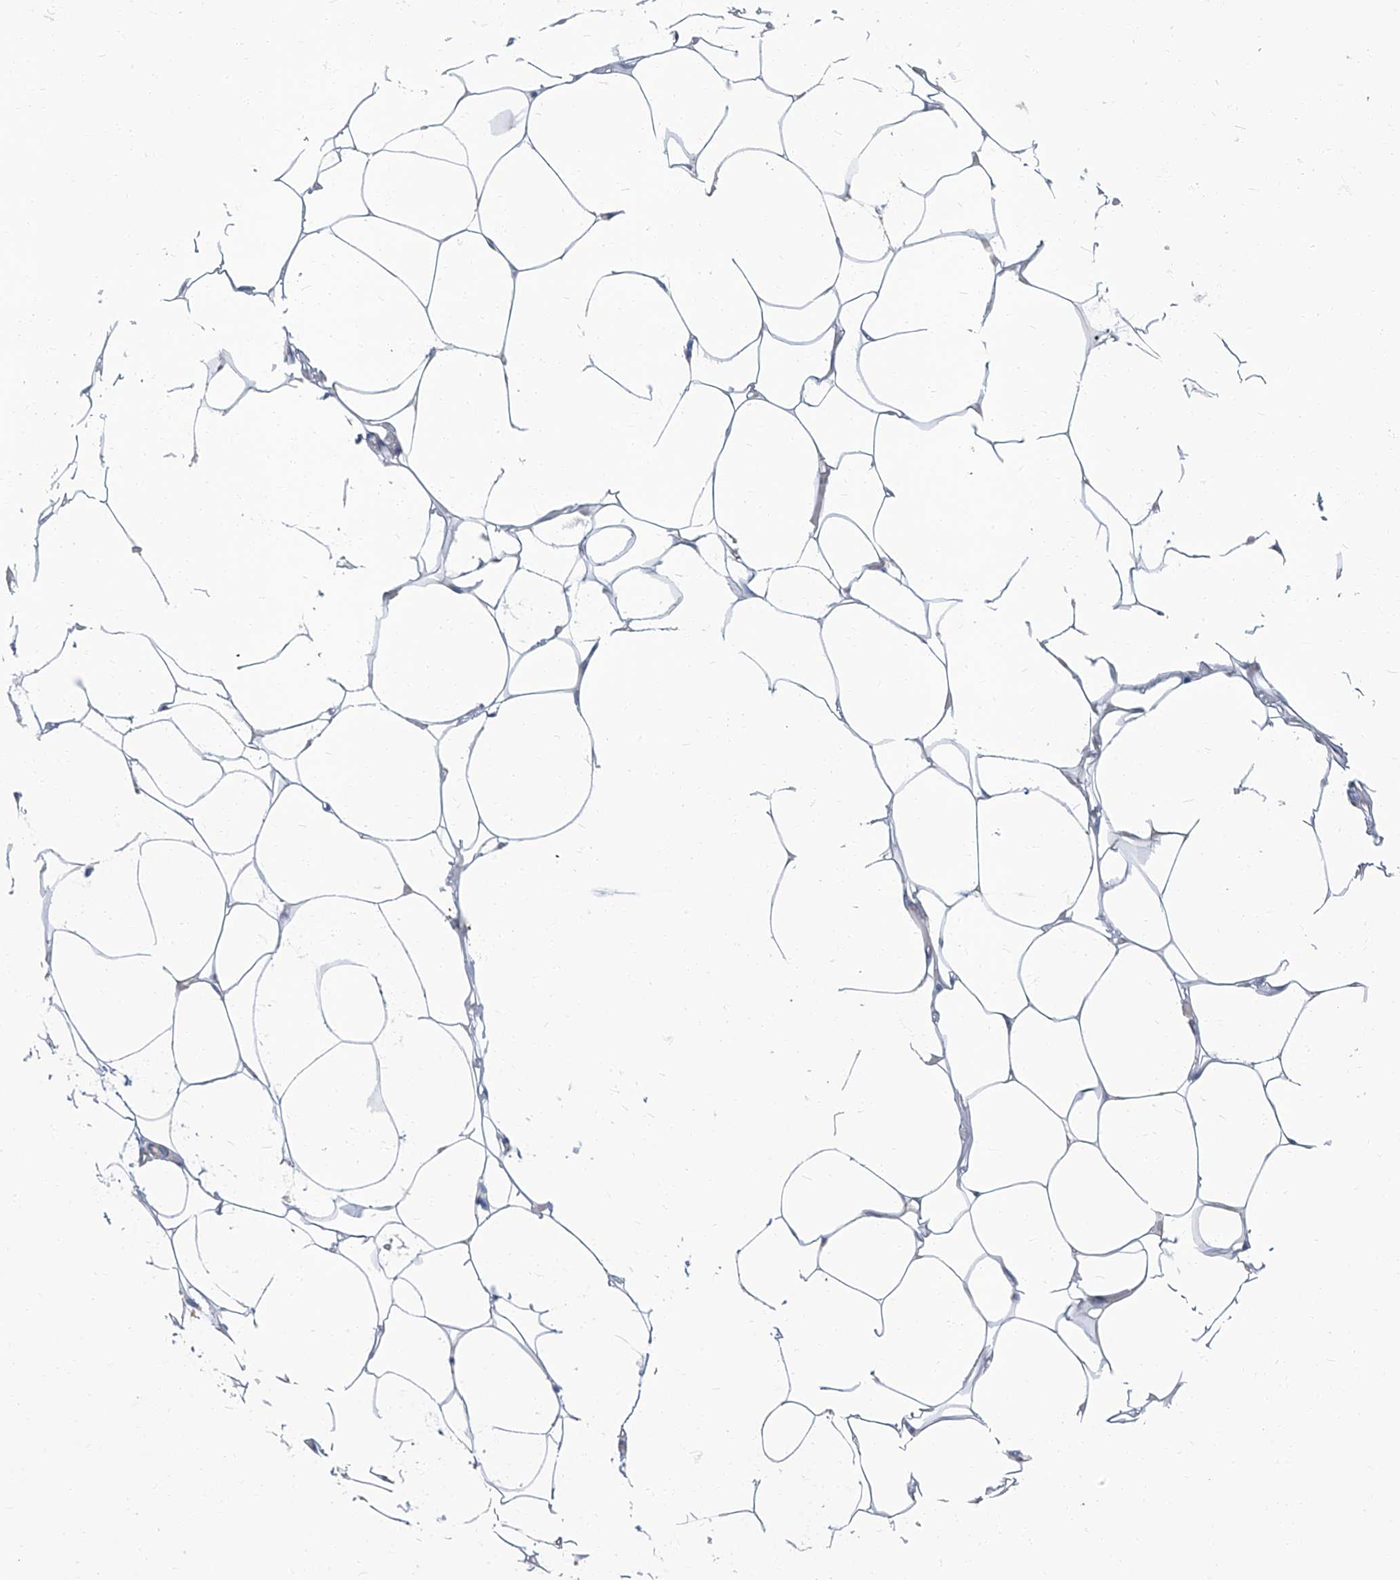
{"staining": {"intensity": "negative", "quantity": "none", "location": "none"}, "tissue": "adipose tissue", "cell_type": "Adipocytes", "image_type": "normal", "snomed": [{"axis": "morphology", "description": "Normal tissue, NOS"}, {"axis": "topography", "description": "Breast"}], "caption": "DAB immunohistochemical staining of benign adipose tissue displays no significant expression in adipocytes.", "gene": "PFKL", "patient": {"sex": "female", "age": 23}}